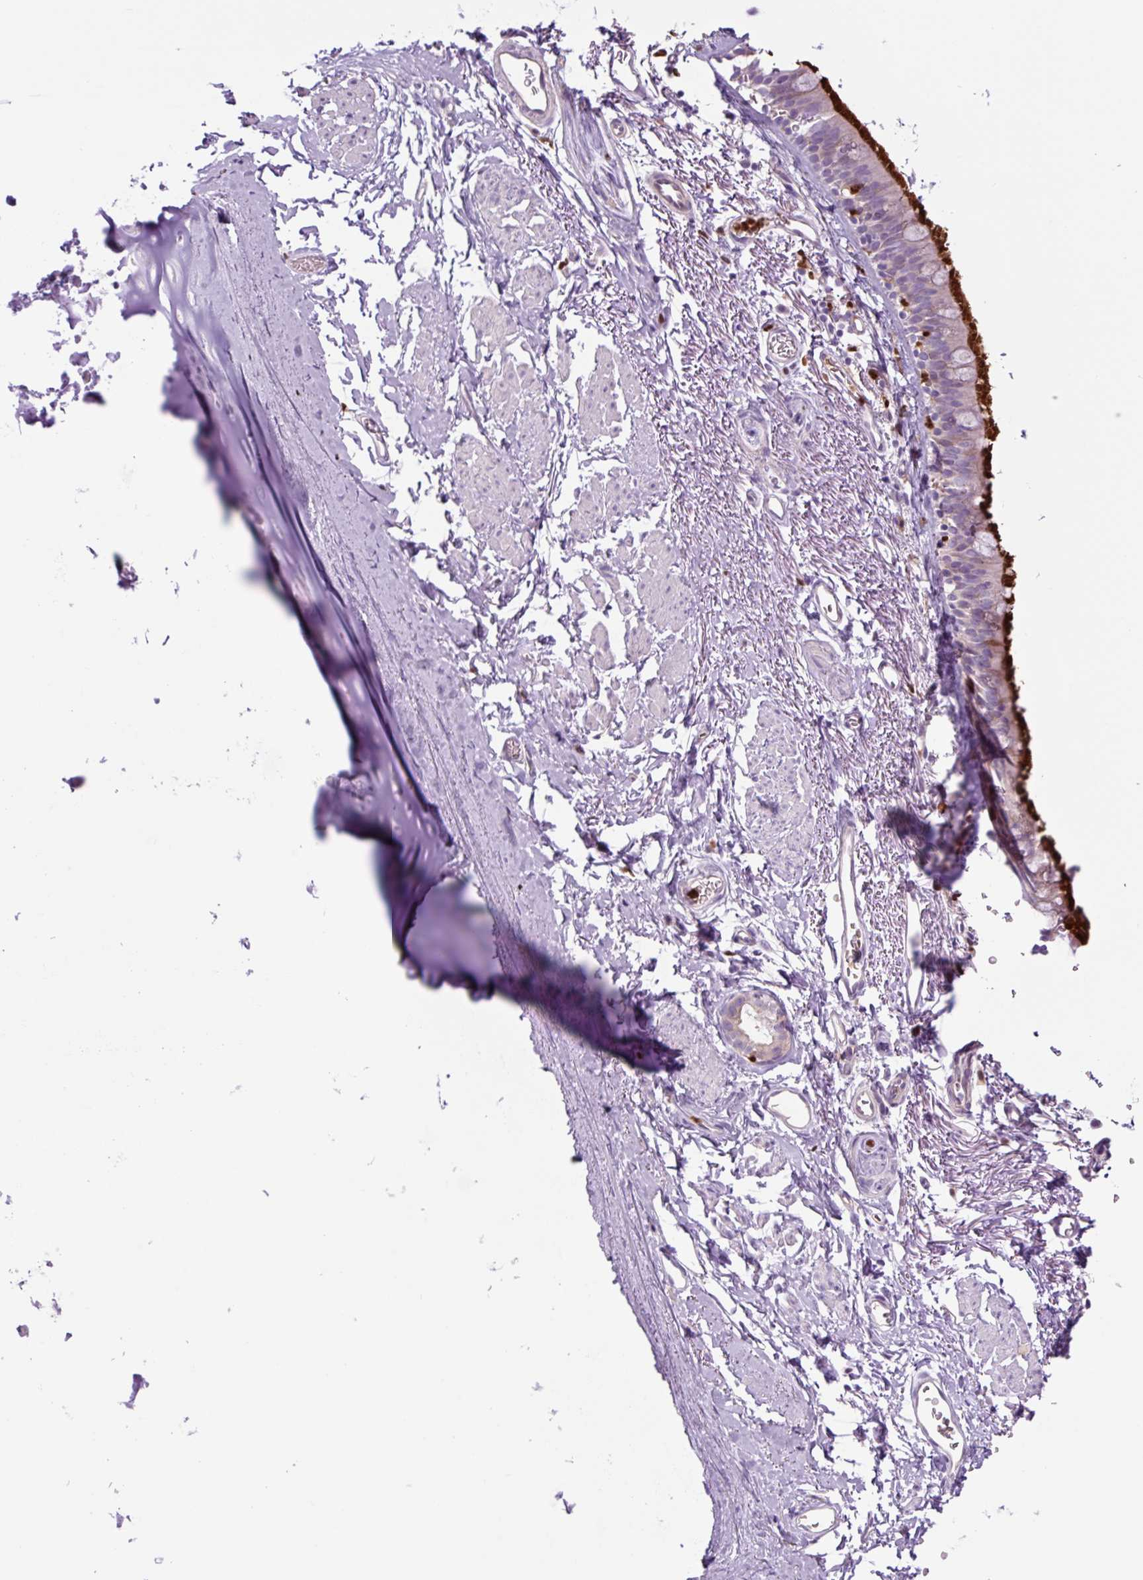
{"staining": {"intensity": "strong", "quantity": "25%-75%", "location": "cytoplasmic/membranous"}, "tissue": "bronchus", "cell_type": "Respiratory epithelial cells", "image_type": "normal", "snomed": [{"axis": "morphology", "description": "Normal tissue, NOS"}, {"axis": "topography", "description": "Bronchus"}], "caption": "IHC (DAB) staining of normal human bronchus reveals strong cytoplasmic/membranous protein expression in about 25%-75% of respiratory epithelial cells.", "gene": "SPI1", "patient": {"sex": "male", "age": 67}}